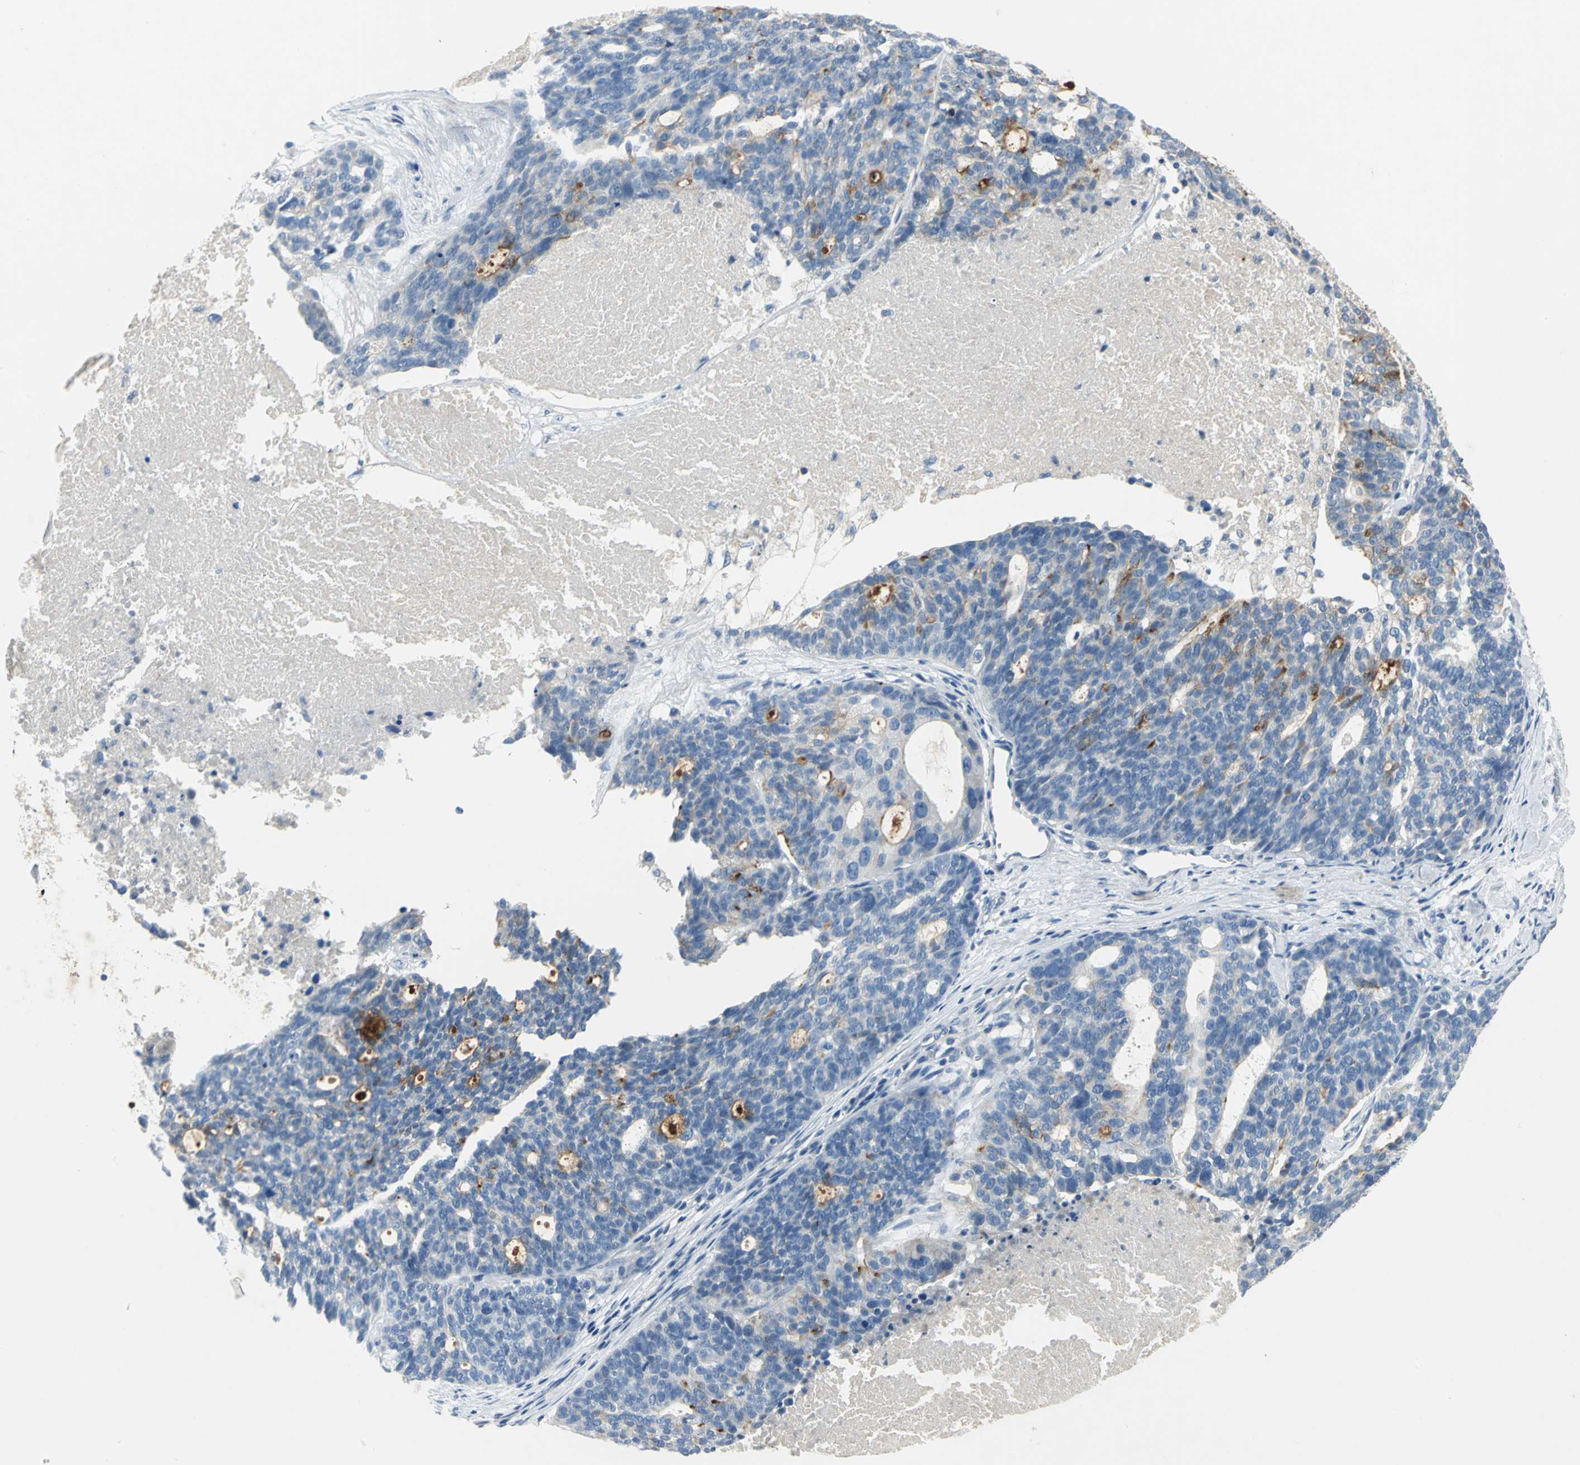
{"staining": {"intensity": "strong", "quantity": "<25%", "location": "cytoplasmic/membranous"}, "tissue": "ovarian cancer", "cell_type": "Tumor cells", "image_type": "cancer", "snomed": [{"axis": "morphology", "description": "Cystadenocarcinoma, serous, NOS"}, {"axis": "topography", "description": "Ovary"}], "caption": "Immunohistochemical staining of ovarian cancer (serous cystadenocarcinoma) reveals medium levels of strong cytoplasmic/membranous protein positivity in about <25% of tumor cells.", "gene": "PTGDS", "patient": {"sex": "female", "age": 59}}